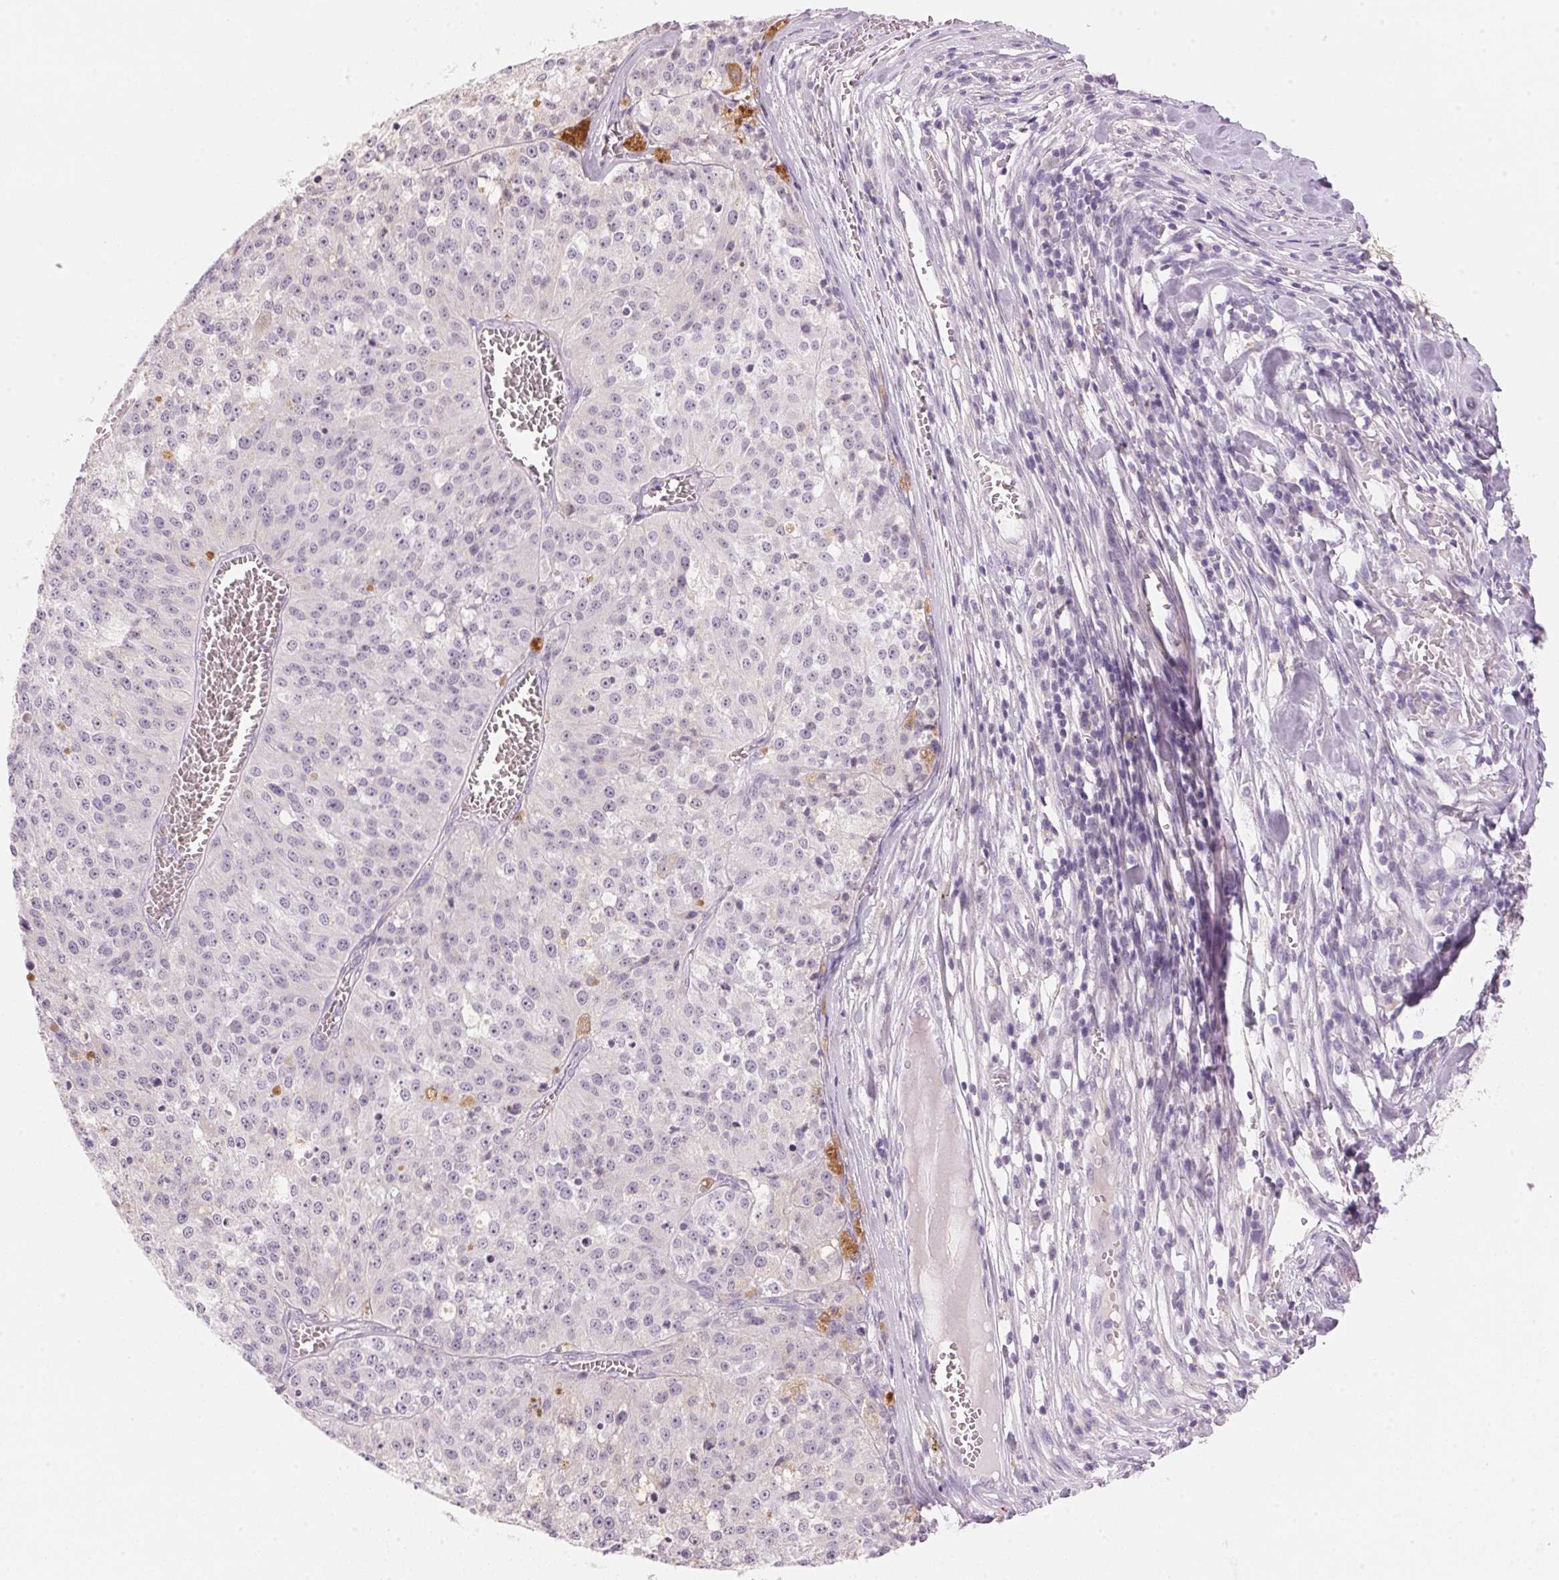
{"staining": {"intensity": "negative", "quantity": "none", "location": "none"}, "tissue": "melanoma", "cell_type": "Tumor cells", "image_type": "cancer", "snomed": [{"axis": "morphology", "description": "Malignant melanoma, Metastatic site"}, {"axis": "topography", "description": "Lymph node"}], "caption": "There is no significant staining in tumor cells of malignant melanoma (metastatic site).", "gene": "CYP11B1", "patient": {"sex": "female", "age": 64}}